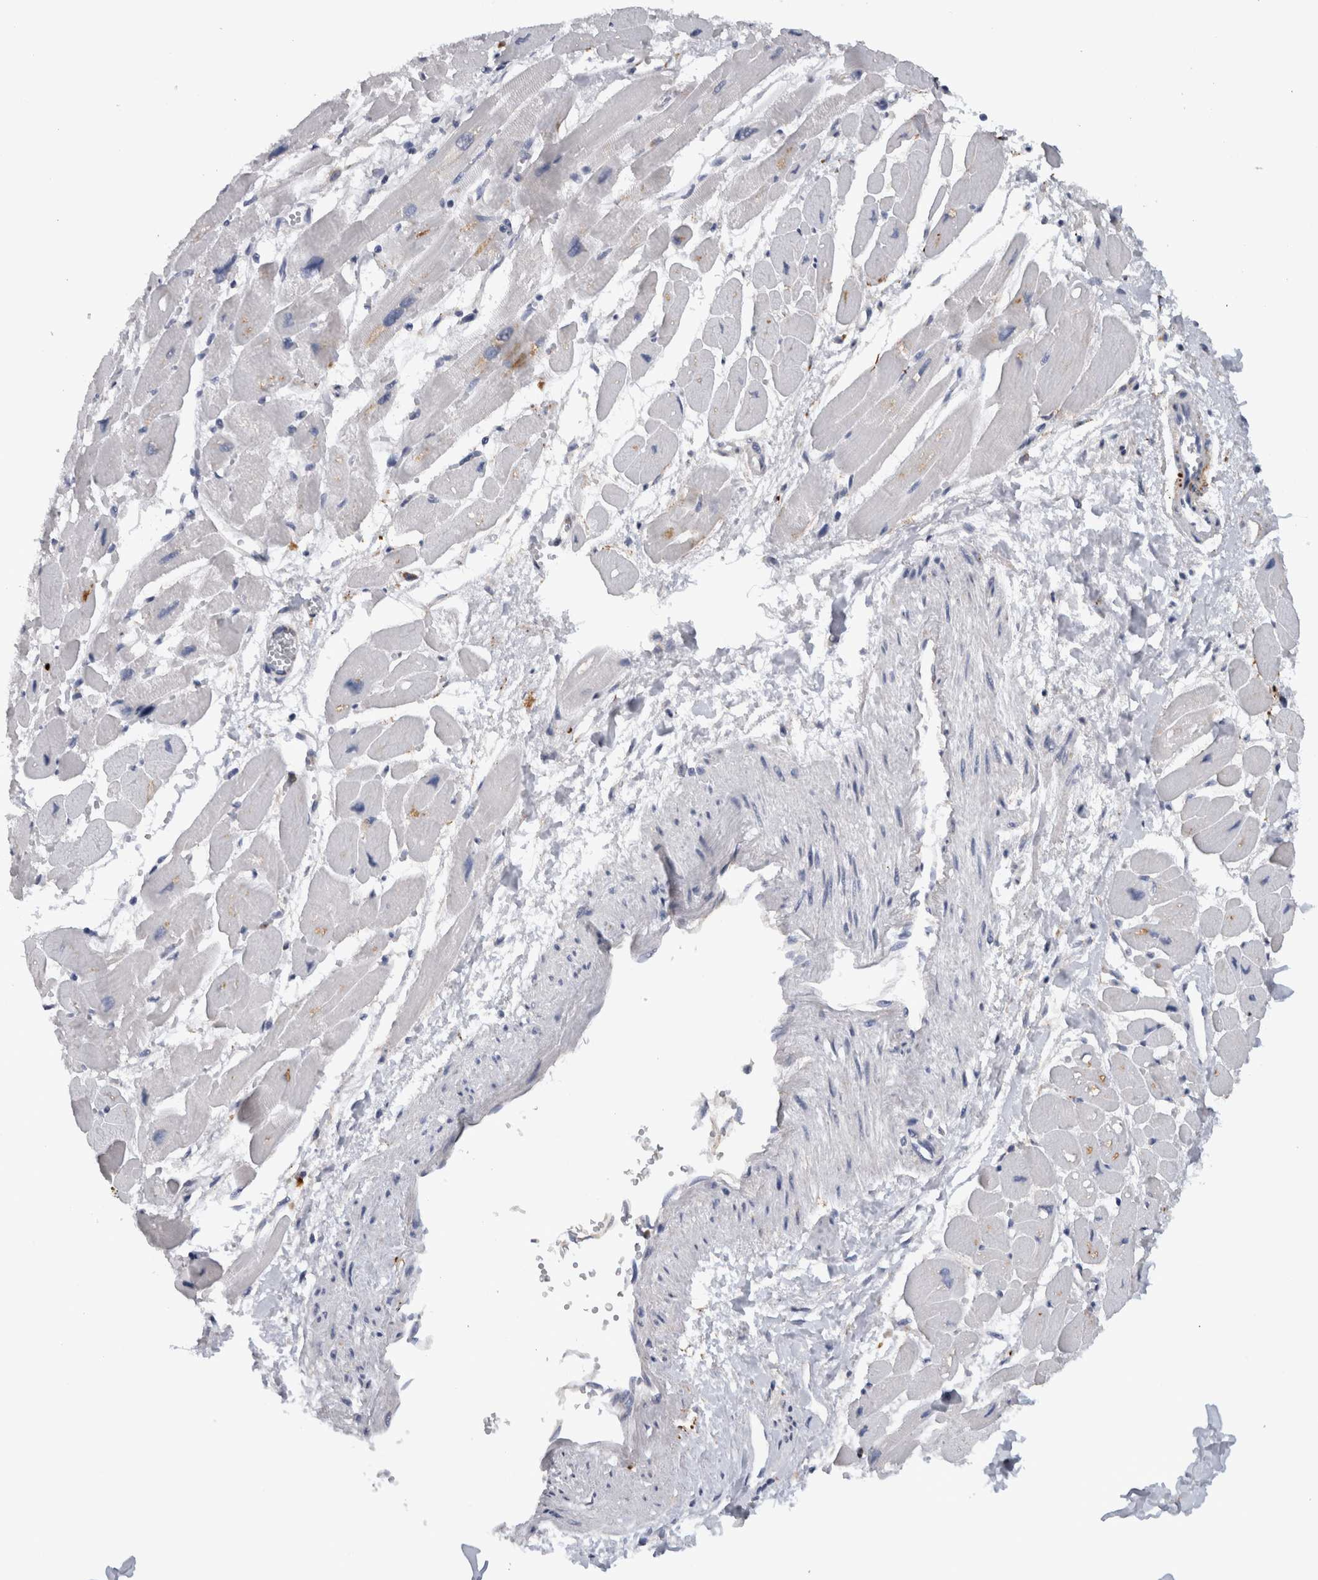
{"staining": {"intensity": "weak", "quantity": "25%-75%", "location": "cytoplasmic/membranous"}, "tissue": "heart muscle", "cell_type": "Cardiomyocytes", "image_type": "normal", "snomed": [{"axis": "morphology", "description": "Normal tissue, NOS"}, {"axis": "topography", "description": "Heart"}], "caption": "Approximately 25%-75% of cardiomyocytes in normal human heart muscle exhibit weak cytoplasmic/membranous protein positivity as visualized by brown immunohistochemical staining.", "gene": "CD63", "patient": {"sex": "female", "age": 54}}